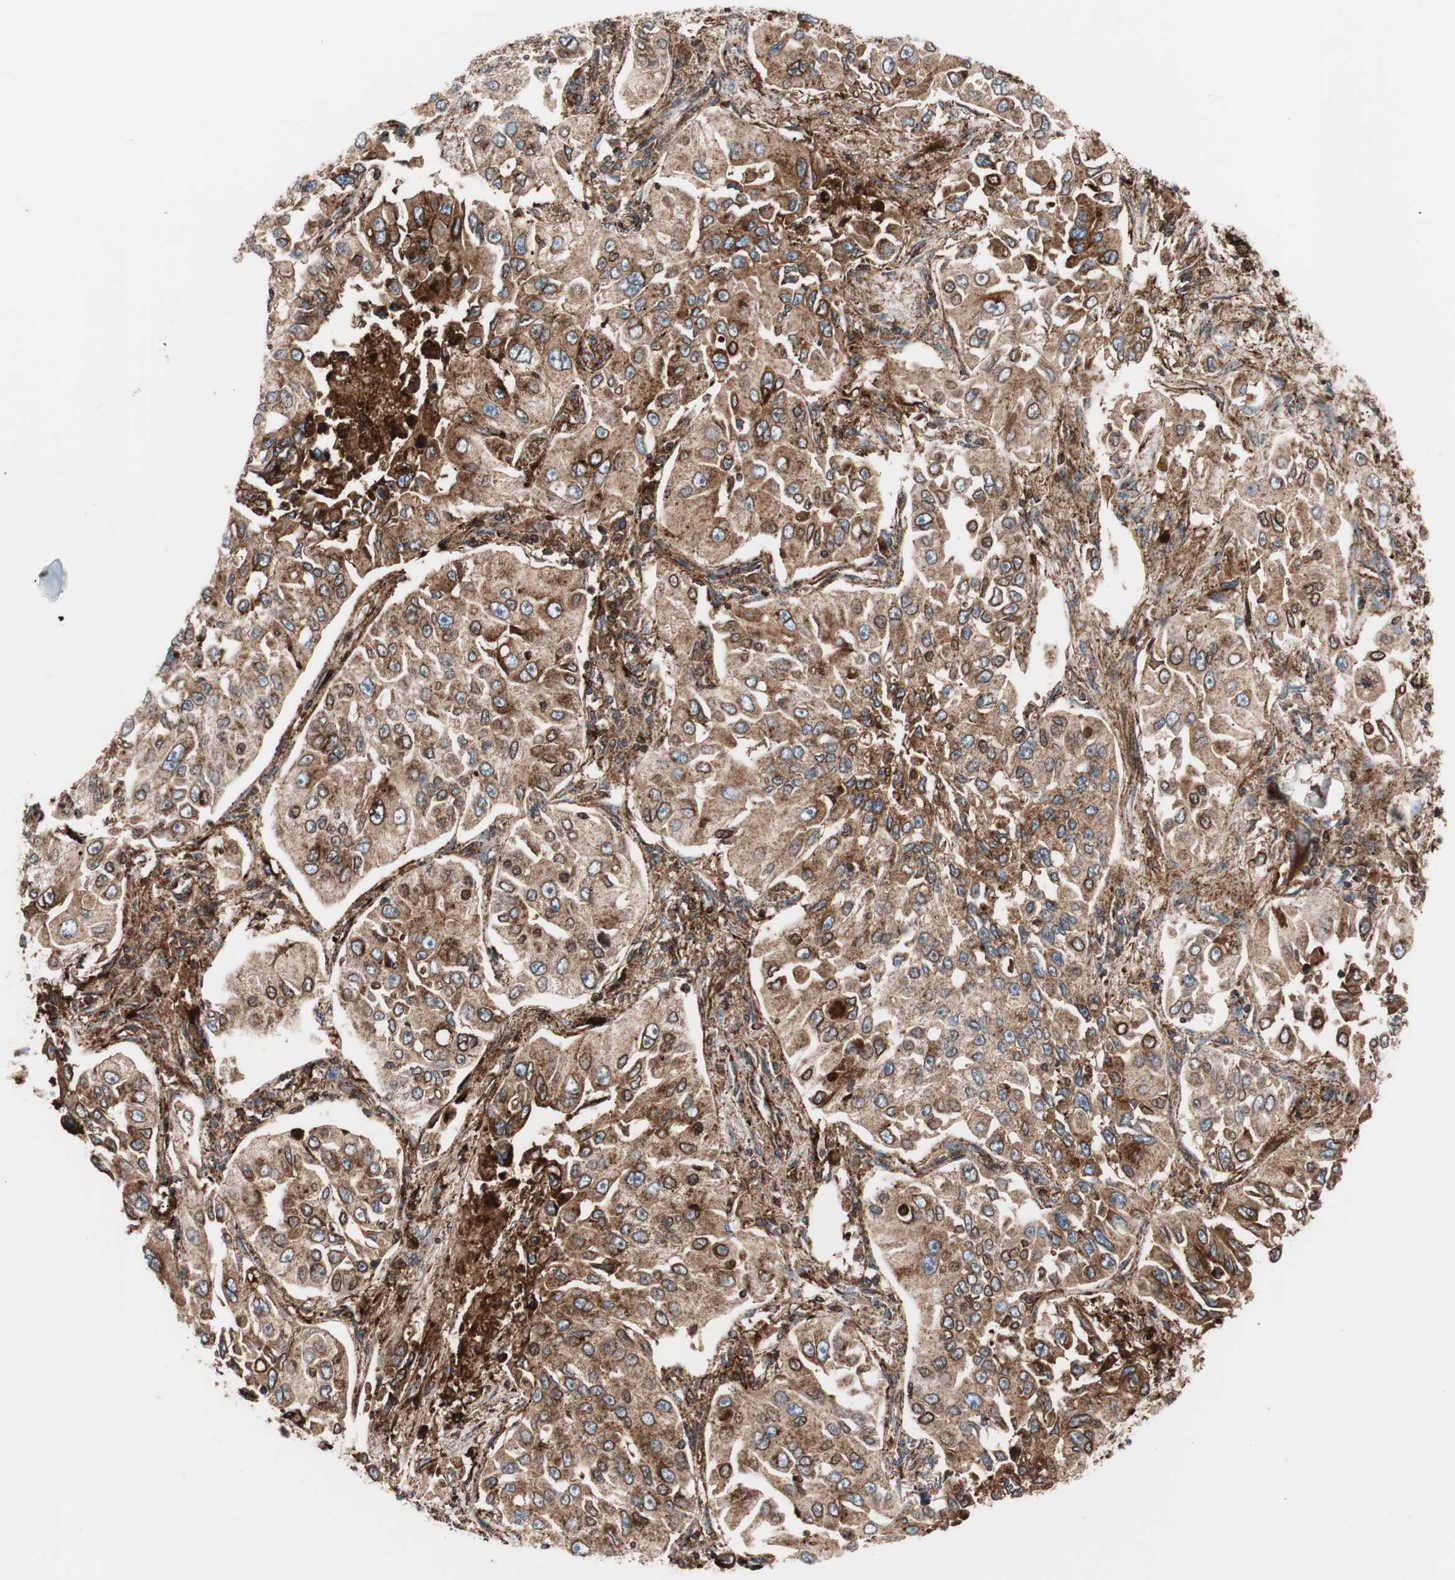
{"staining": {"intensity": "moderate", "quantity": ">75%", "location": "cytoplasmic/membranous"}, "tissue": "lung cancer", "cell_type": "Tumor cells", "image_type": "cancer", "snomed": [{"axis": "morphology", "description": "Adenocarcinoma, NOS"}, {"axis": "topography", "description": "Lung"}], "caption": "Tumor cells show medium levels of moderate cytoplasmic/membranous staining in about >75% of cells in adenocarcinoma (lung). Nuclei are stained in blue.", "gene": "LAMP1", "patient": {"sex": "male", "age": 84}}